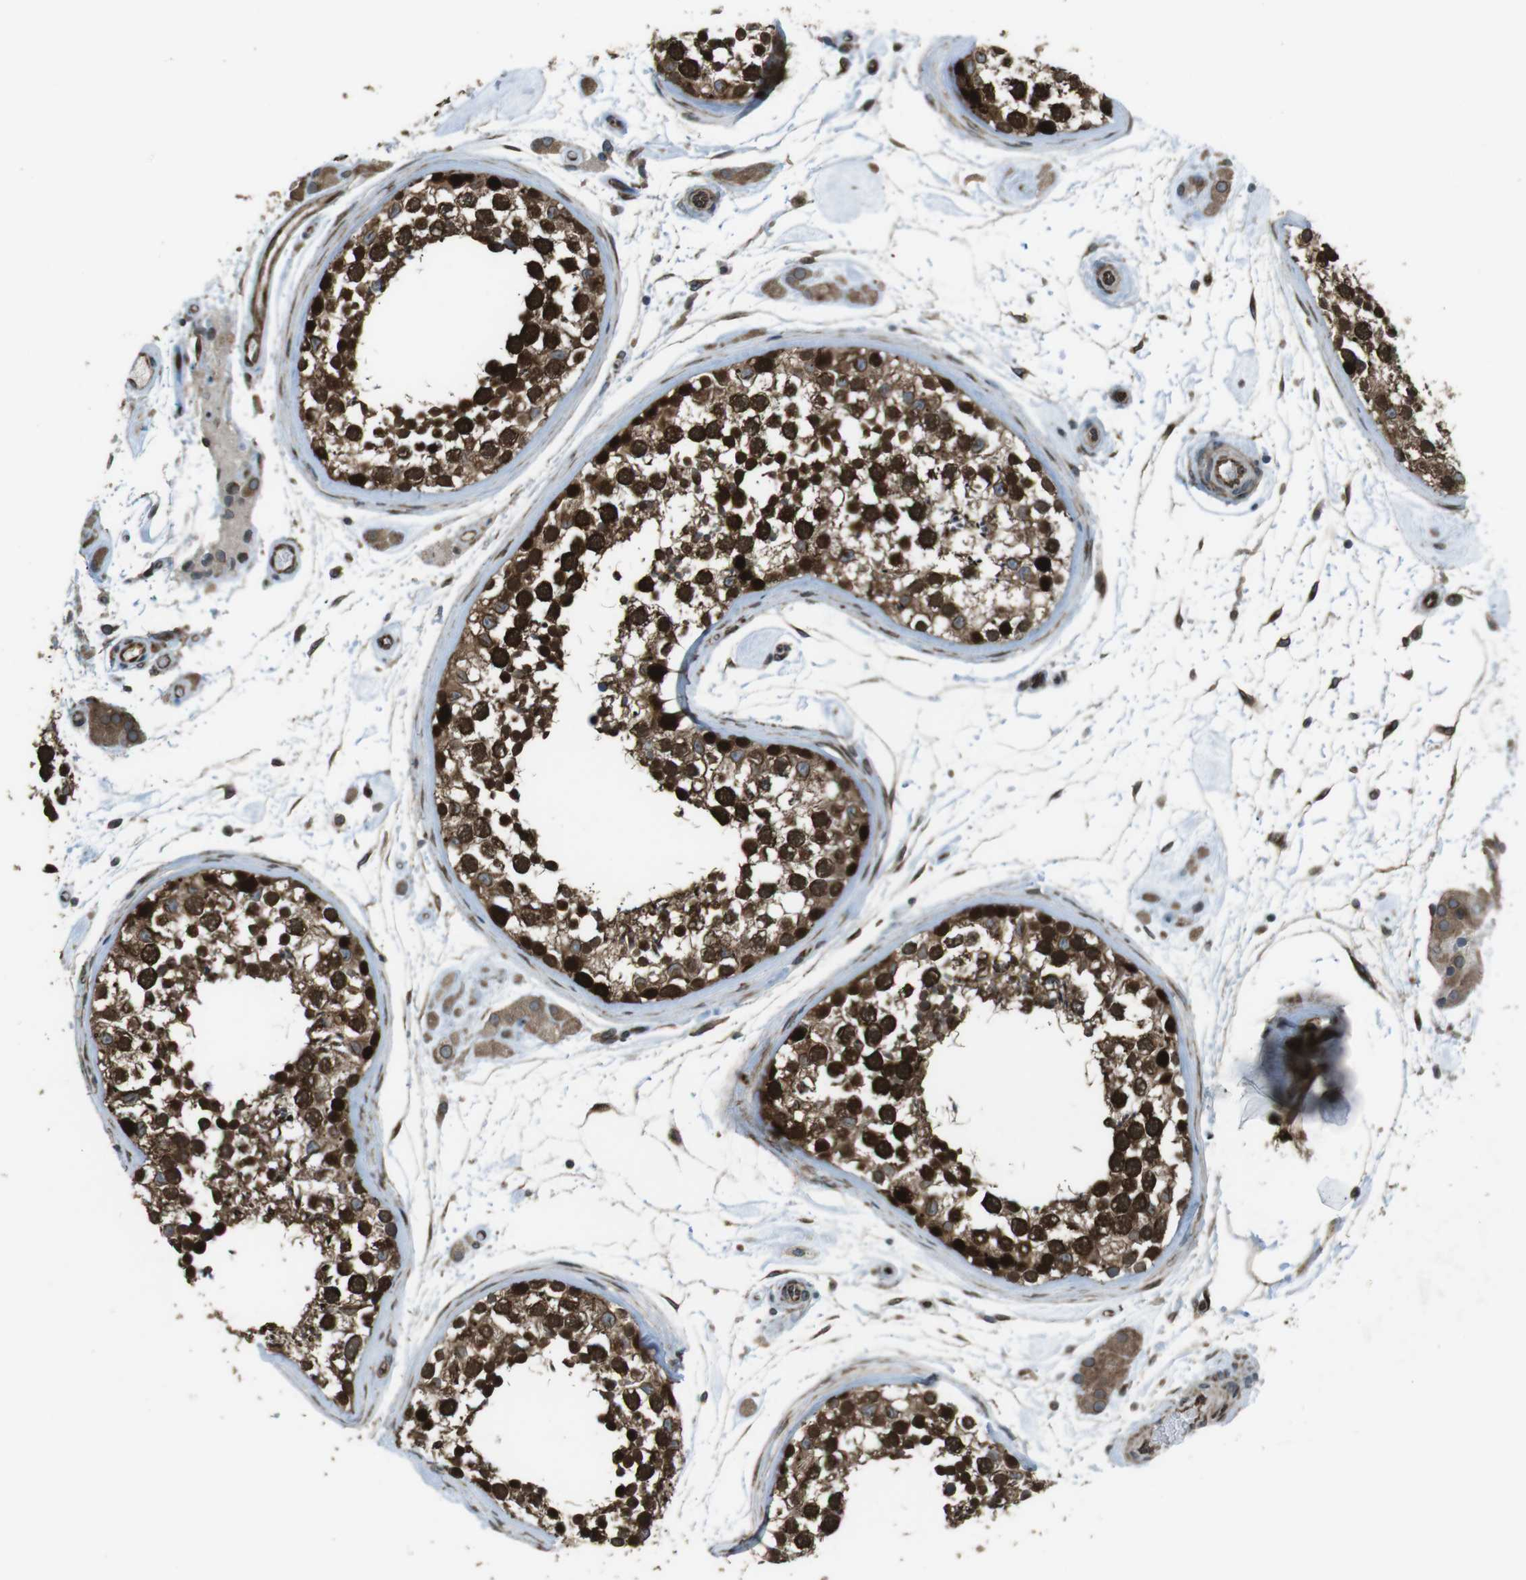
{"staining": {"intensity": "strong", "quantity": ">75%", "location": "cytoplasmic/membranous,nuclear"}, "tissue": "testis", "cell_type": "Cells in seminiferous ducts", "image_type": "normal", "snomed": [{"axis": "morphology", "description": "Normal tissue, NOS"}, {"axis": "topography", "description": "Testis"}], "caption": "Normal testis displays strong cytoplasmic/membranous,nuclear positivity in about >75% of cells in seminiferous ducts (IHC, brightfield microscopy, high magnification)..", "gene": "ZNF330", "patient": {"sex": "male", "age": 46}}